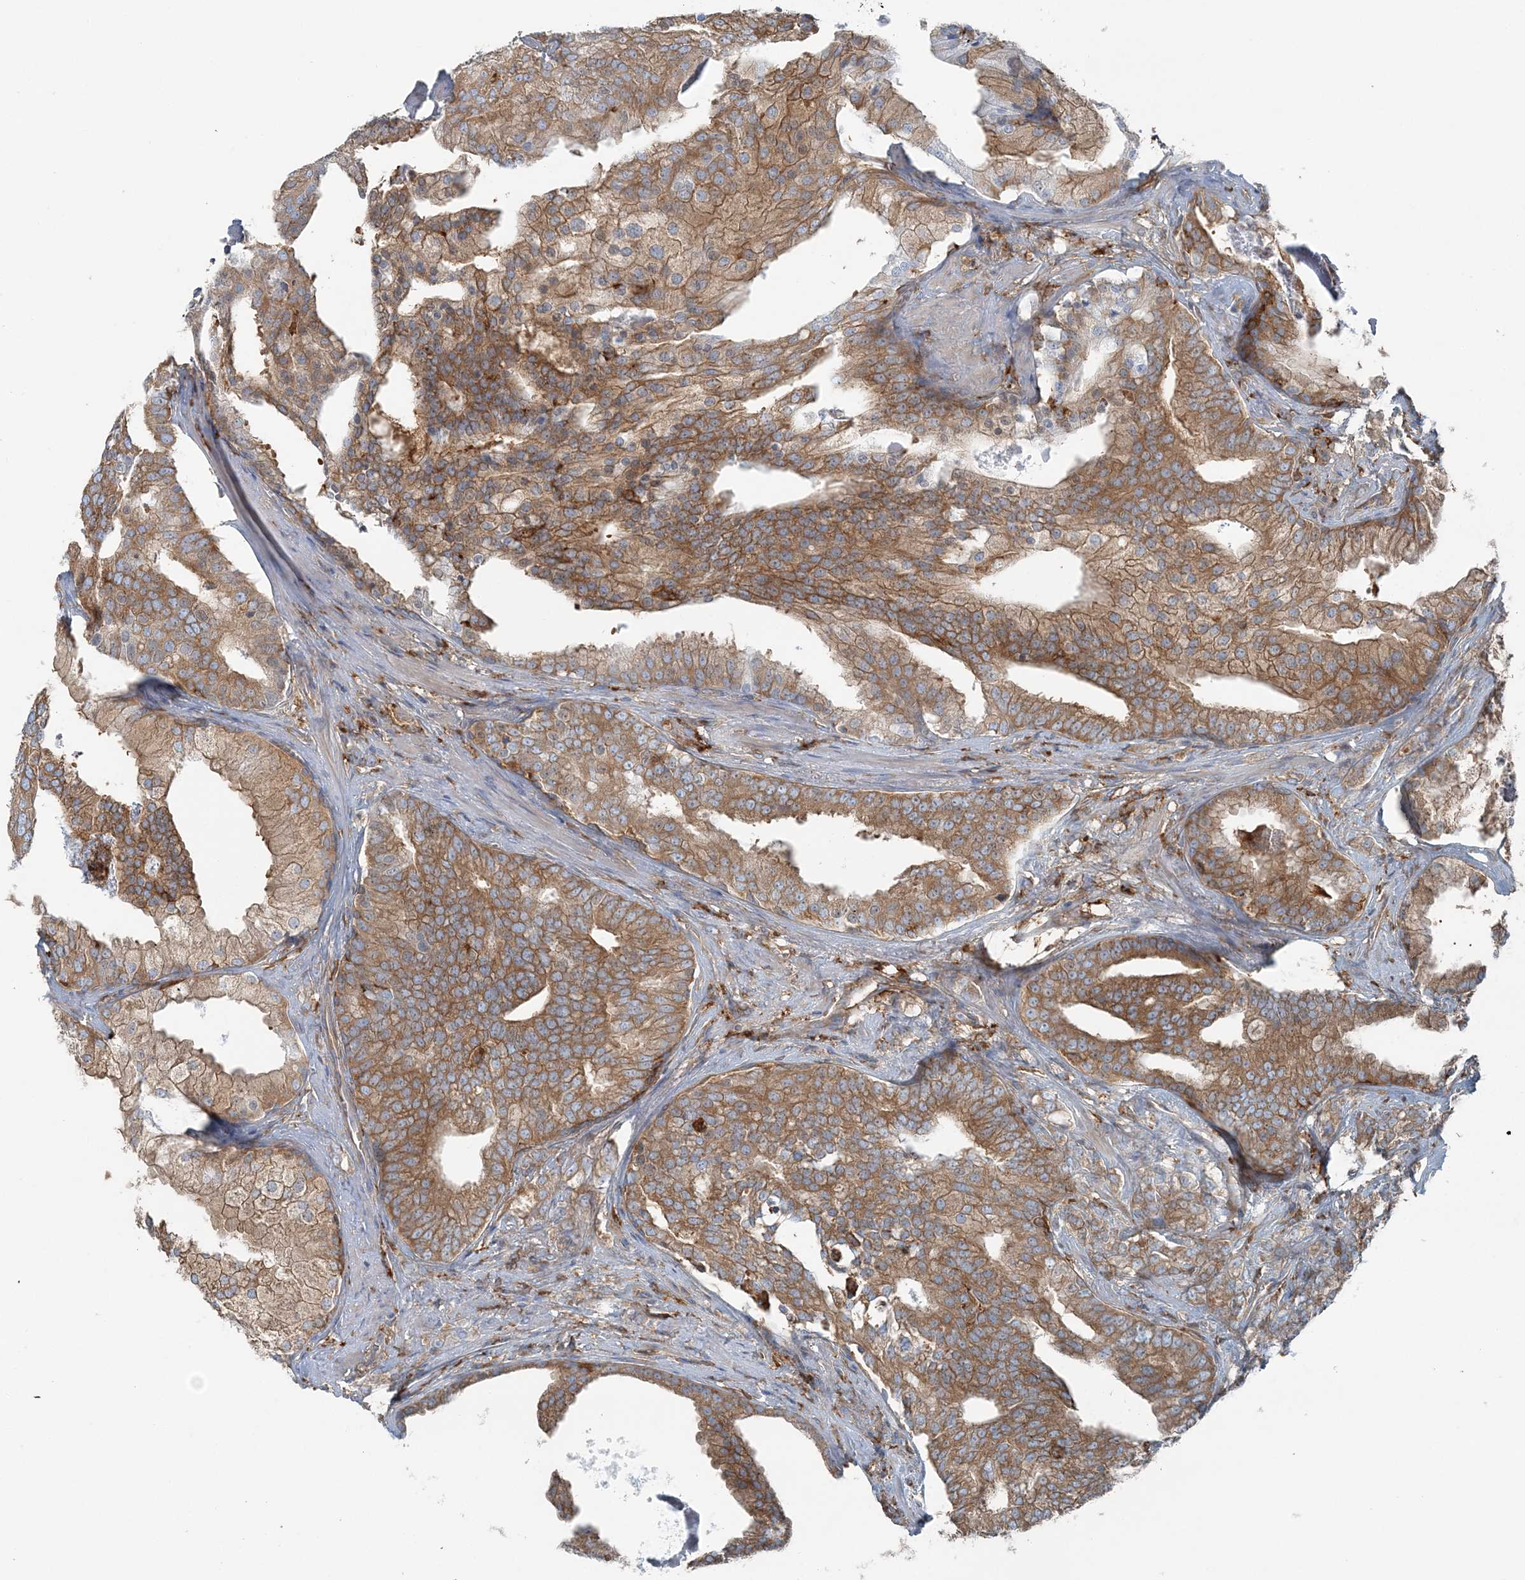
{"staining": {"intensity": "moderate", "quantity": ">75%", "location": "cytoplasmic/membranous"}, "tissue": "prostate cancer", "cell_type": "Tumor cells", "image_type": "cancer", "snomed": [{"axis": "morphology", "description": "Adenocarcinoma, Low grade"}, {"axis": "topography", "description": "Prostate"}], "caption": "Immunohistochemistry (IHC) staining of prostate adenocarcinoma (low-grade), which reveals medium levels of moderate cytoplasmic/membranous expression in about >75% of tumor cells indicating moderate cytoplasmic/membranous protein staining. The staining was performed using DAB (3,3'-diaminobenzidine) (brown) for protein detection and nuclei were counterstained in hematoxylin (blue).", "gene": "SNX2", "patient": {"sex": "male", "age": 58}}